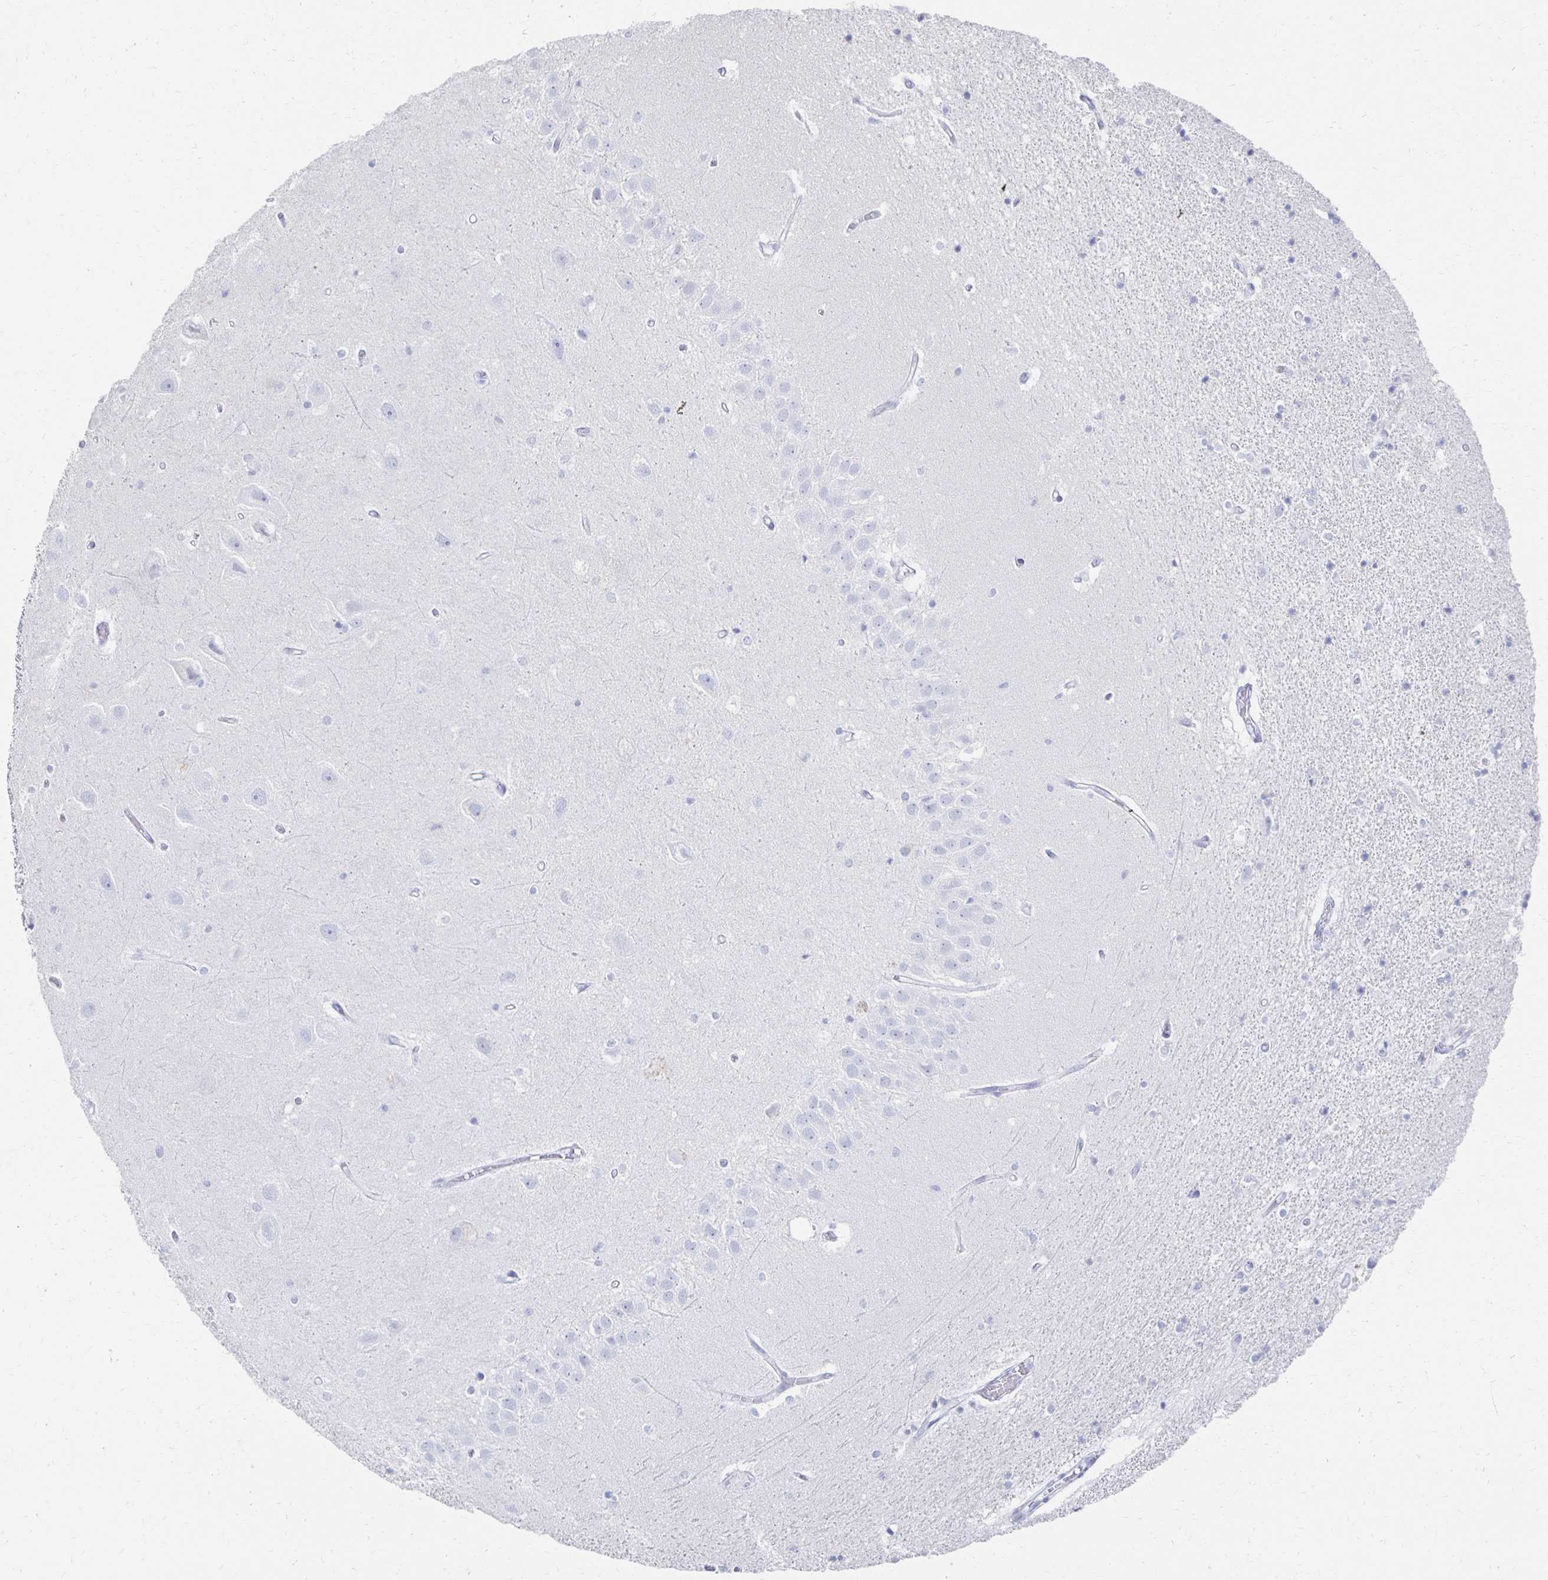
{"staining": {"intensity": "negative", "quantity": "none", "location": "none"}, "tissue": "hippocampus", "cell_type": "Glial cells", "image_type": "normal", "snomed": [{"axis": "morphology", "description": "Normal tissue, NOS"}, {"axis": "topography", "description": "Hippocampus"}], "caption": "The IHC micrograph has no significant positivity in glial cells of hippocampus.", "gene": "PRDM7", "patient": {"sex": "male", "age": 63}}